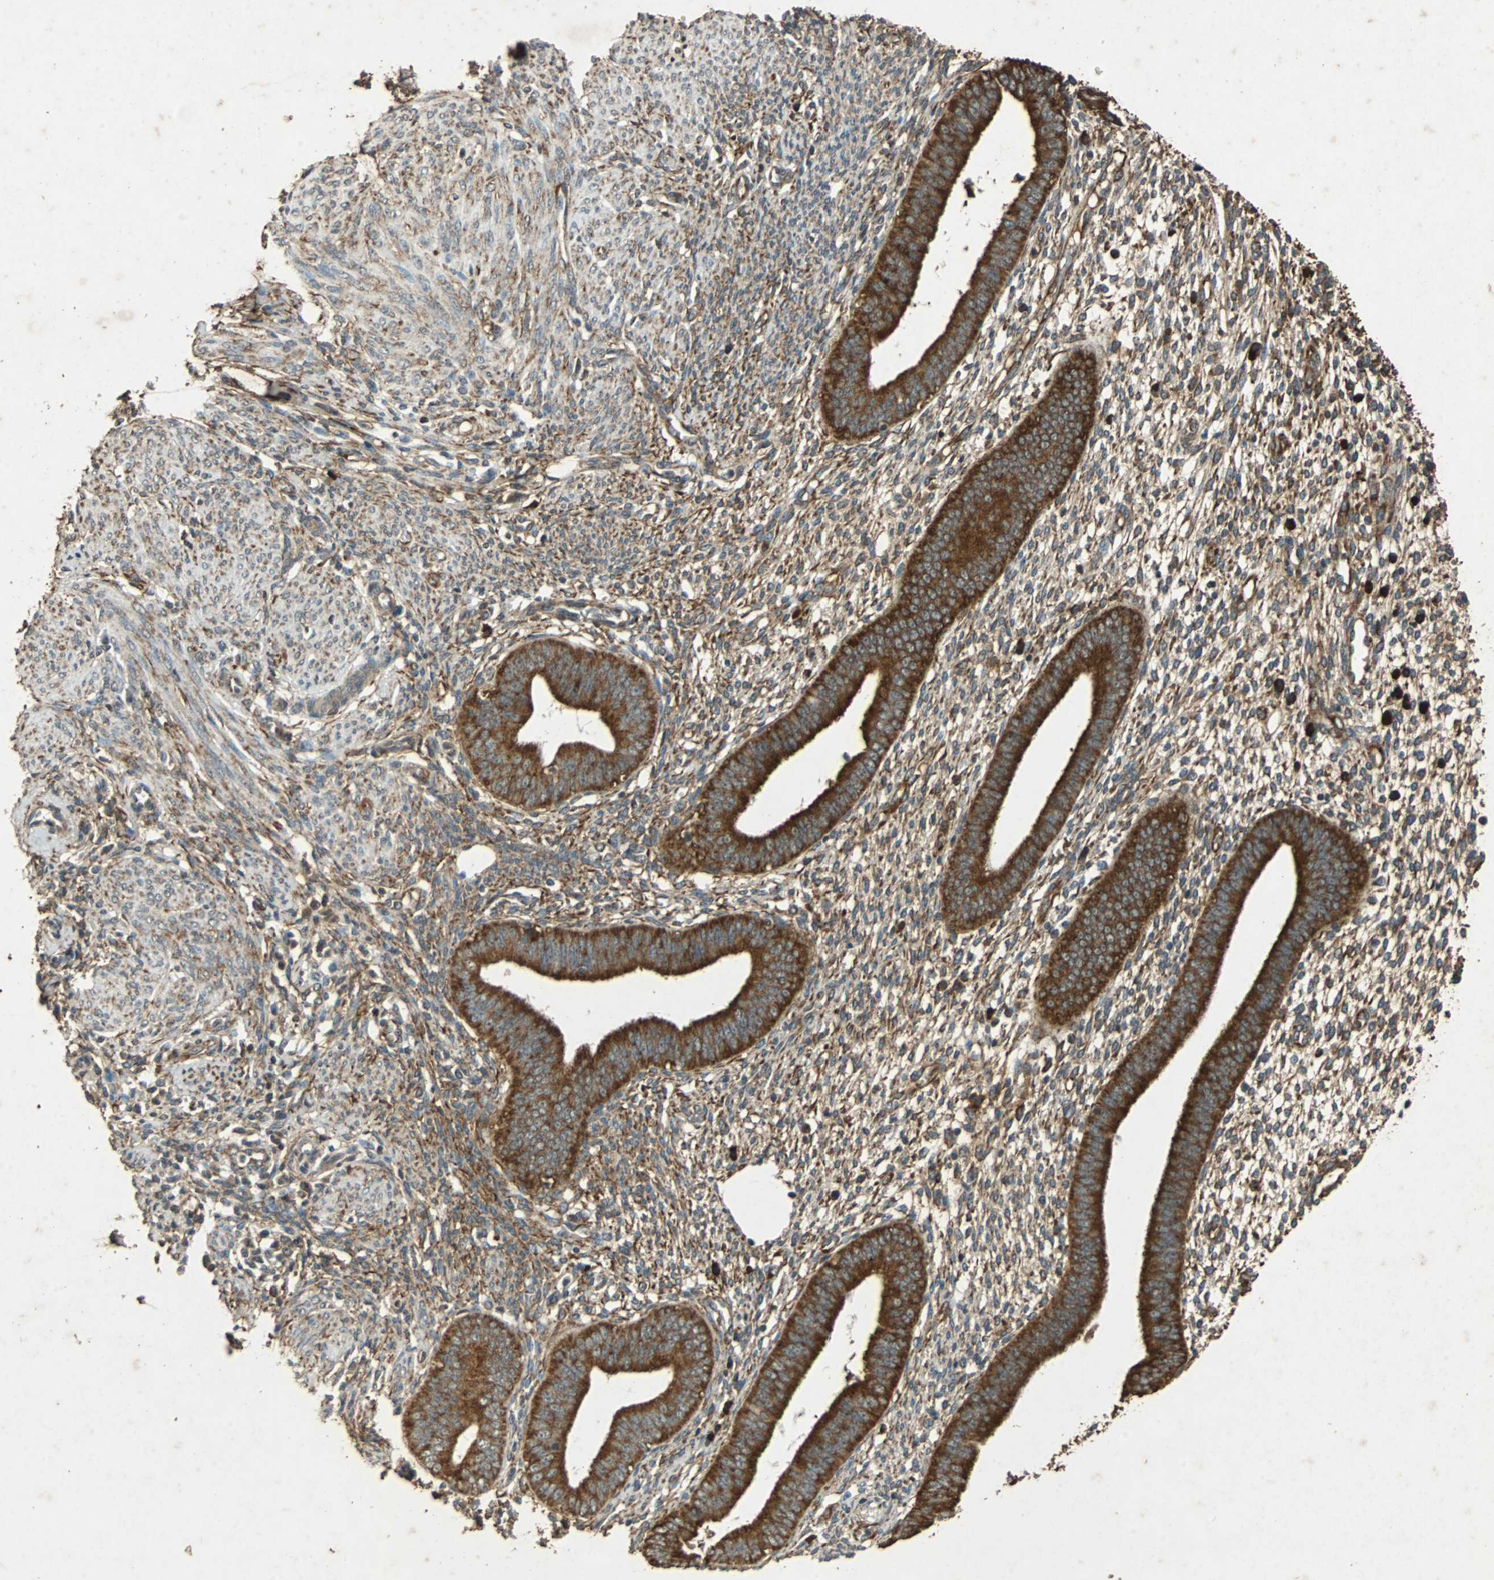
{"staining": {"intensity": "strong", "quantity": ">75%", "location": "cytoplasmic/membranous"}, "tissue": "endometrium", "cell_type": "Cells in endometrial stroma", "image_type": "normal", "snomed": [{"axis": "morphology", "description": "Normal tissue, NOS"}, {"axis": "topography", "description": "Endometrium"}], "caption": "Immunohistochemistry (IHC) photomicrograph of unremarkable endometrium: human endometrium stained using IHC exhibits high levels of strong protein expression localized specifically in the cytoplasmic/membranous of cells in endometrial stroma, appearing as a cytoplasmic/membranous brown color.", "gene": "NAA10", "patient": {"sex": "female", "age": 35}}